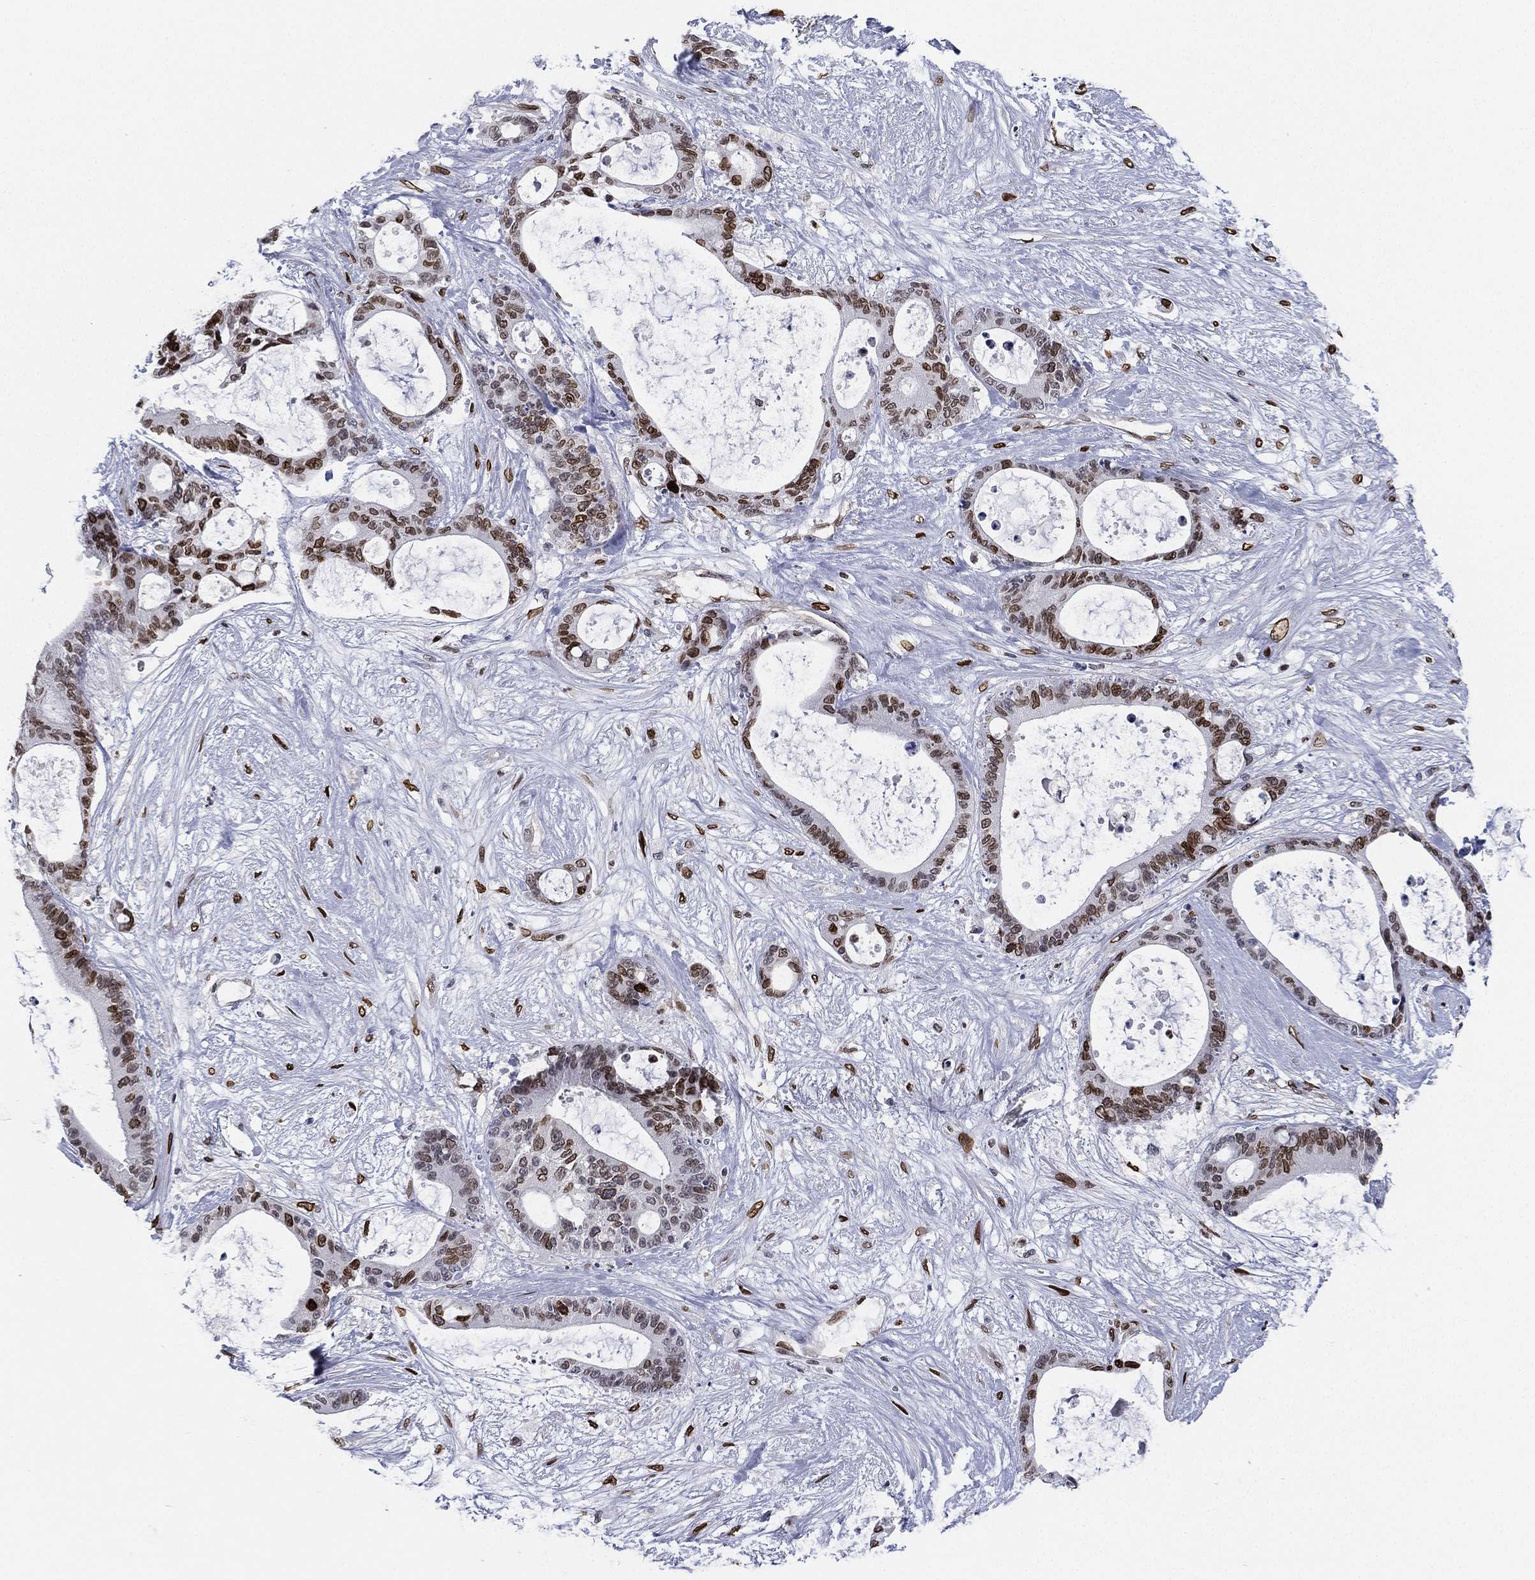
{"staining": {"intensity": "moderate", "quantity": "25%-75%", "location": "nuclear"}, "tissue": "liver cancer", "cell_type": "Tumor cells", "image_type": "cancer", "snomed": [{"axis": "morphology", "description": "Normal tissue, NOS"}, {"axis": "morphology", "description": "Cholangiocarcinoma"}, {"axis": "topography", "description": "Liver"}, {"axis": "topography", "description": "Peripheral nerve tissue"}], "caption": "This image displays immunohistochemistry staining of liver cholangiocarcinoma, with medium moderate nuclear positivity in approximately 25%-75% of tumor cells.", "gene": "LMNB1", "patient": {"sex": "female", "age": 73}}